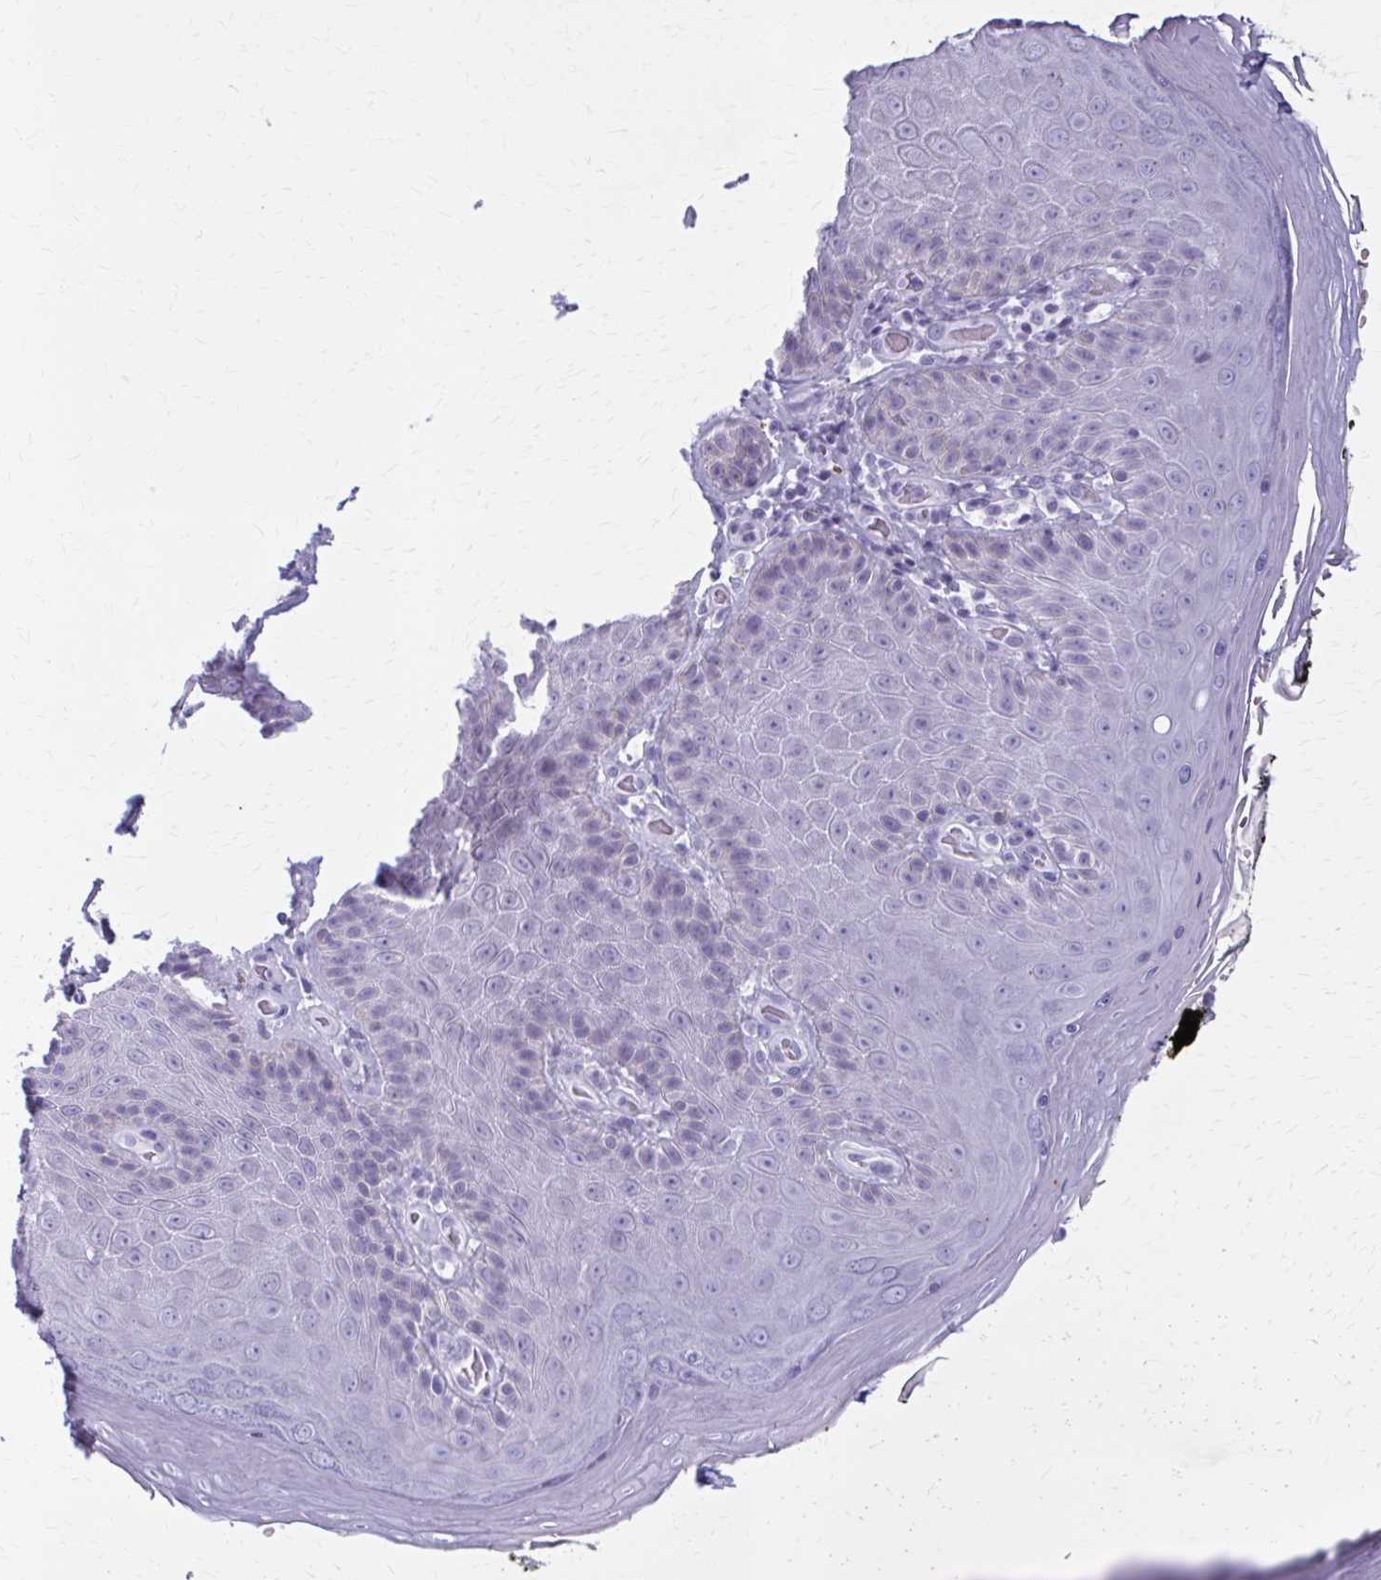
{"staining": {"intensity": "negative", "quantity": "none", "location": "none"}, "tissue": "skin", "cell_type": "Epidermal cells", "image_type": "normal", "snomed": [{"axis": "morphology", "description": "Normal tissue, NOS"}, {"axis": "topography", "description": "Anal"}, {"axis": "topography", "description": "Peripheral nerve tissue"}], "caption": "Immunohistochemistry (IHC) photomicrograph of unremarkable skin: human skin stained with DAB (3,3'-diaminobenzidine) reveals no significant protein expression in epidermal cells.", "gene": "ZDHHC7", "patient": {"sex": "male", "age": 53}}